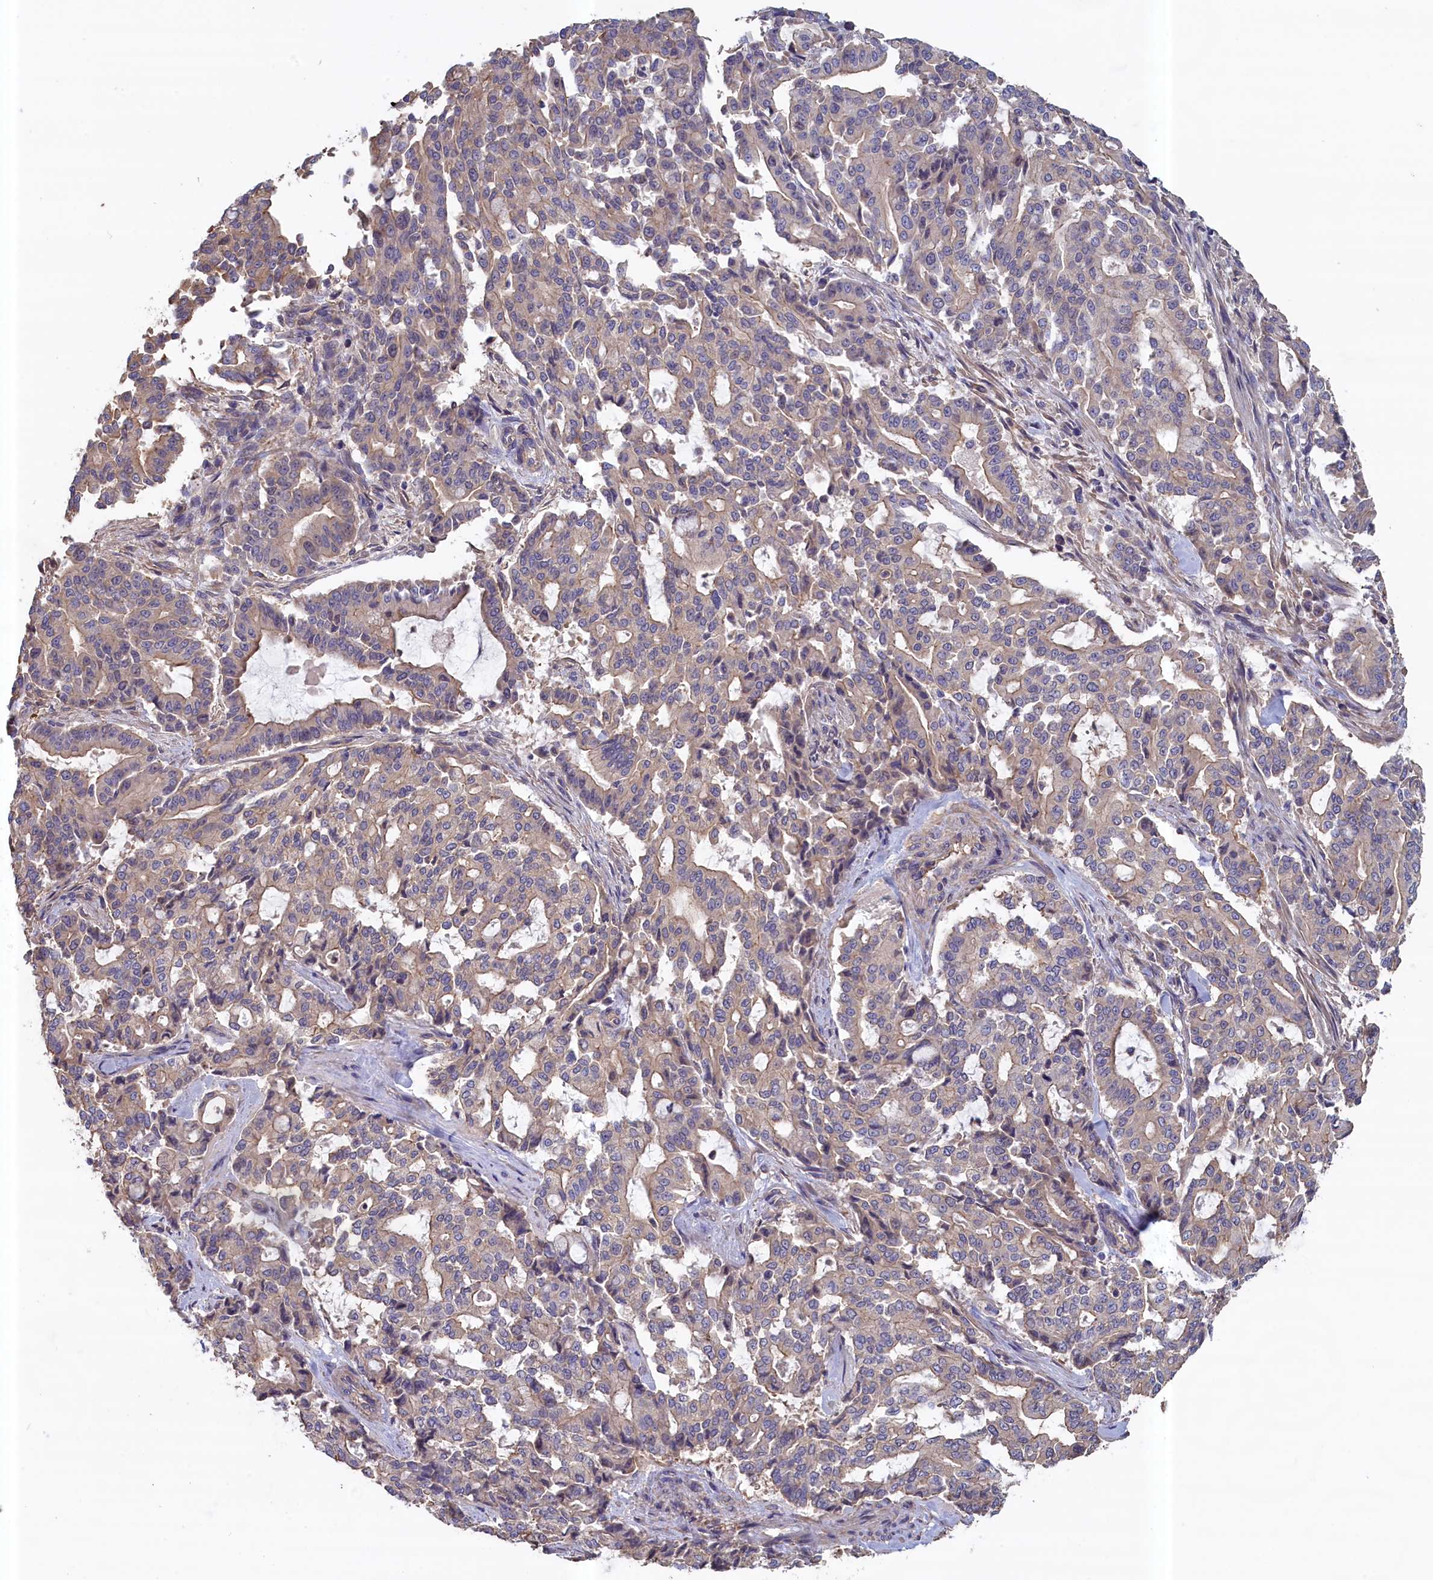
{"staining": {"intensity": "moderate", "quantity": "<25%", "location": "cytoplasmic/membranous"}, "tissue": "pancreatic cancer", "cell_type": "Tumor cells", "image_type": "cancer", "snomed": [{"axis": "morphology", "description": "Adenocarcinoma, NOS"}, {"axis": "topography", "description": "Pancreas"}], "caption": "DAB (3,3'-diaminobenzidine) immunohistochemical staining of pancreatic cancer (adenocarcinoma) exhibits moderate cytoplasmic/membranous protein staining in about <25% of tumor cells. The protein of interest is stained brown, and the nuclei are stained in blue (DAB (3,3'-diaminobenzidine) IHC with brightfield microscopy, high magnification).", "gene": "ANKRD2", "patient": {"sex": "male", "age": 63}}